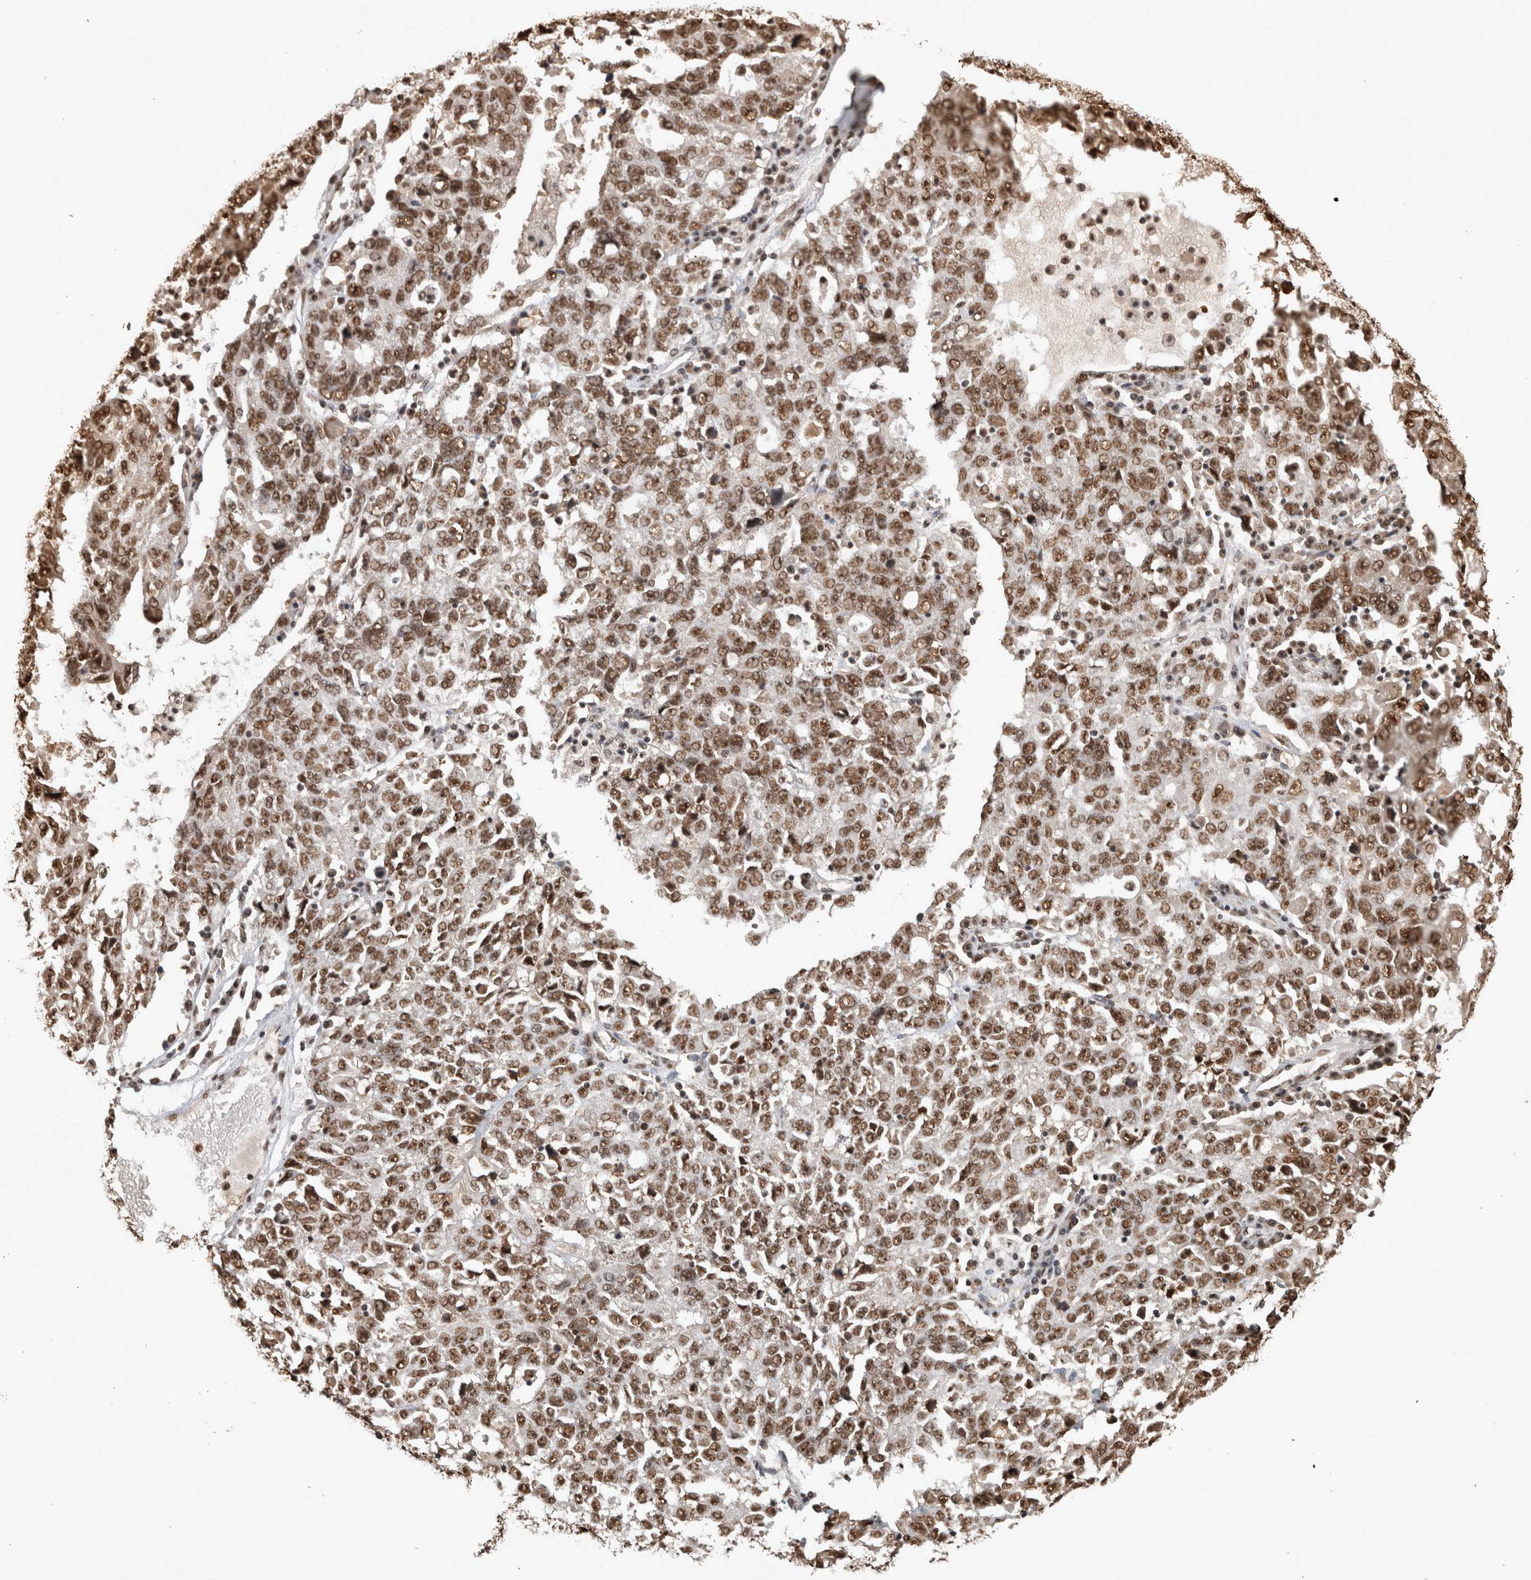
{"staining": {"intensity": "moderate", "quantity": ">75%", "location": "nuclear"}, "tissue": "ovarian cancer", "cell_type": "Tumor cells", "image_type": "cancer", "snomed": [{"axis": "morphology", "description": "Carcinoma, endometroid"}, {"axis": "topography", "description": "Ovary"}], "caption": "Tumor cells demonstrate medium levels of moderate nuclear expression in about >75% of cells in human endometroid carcinoma (ovarian).", "gene": "RAD50", "patient": {"sex": "female", "age": 62}}